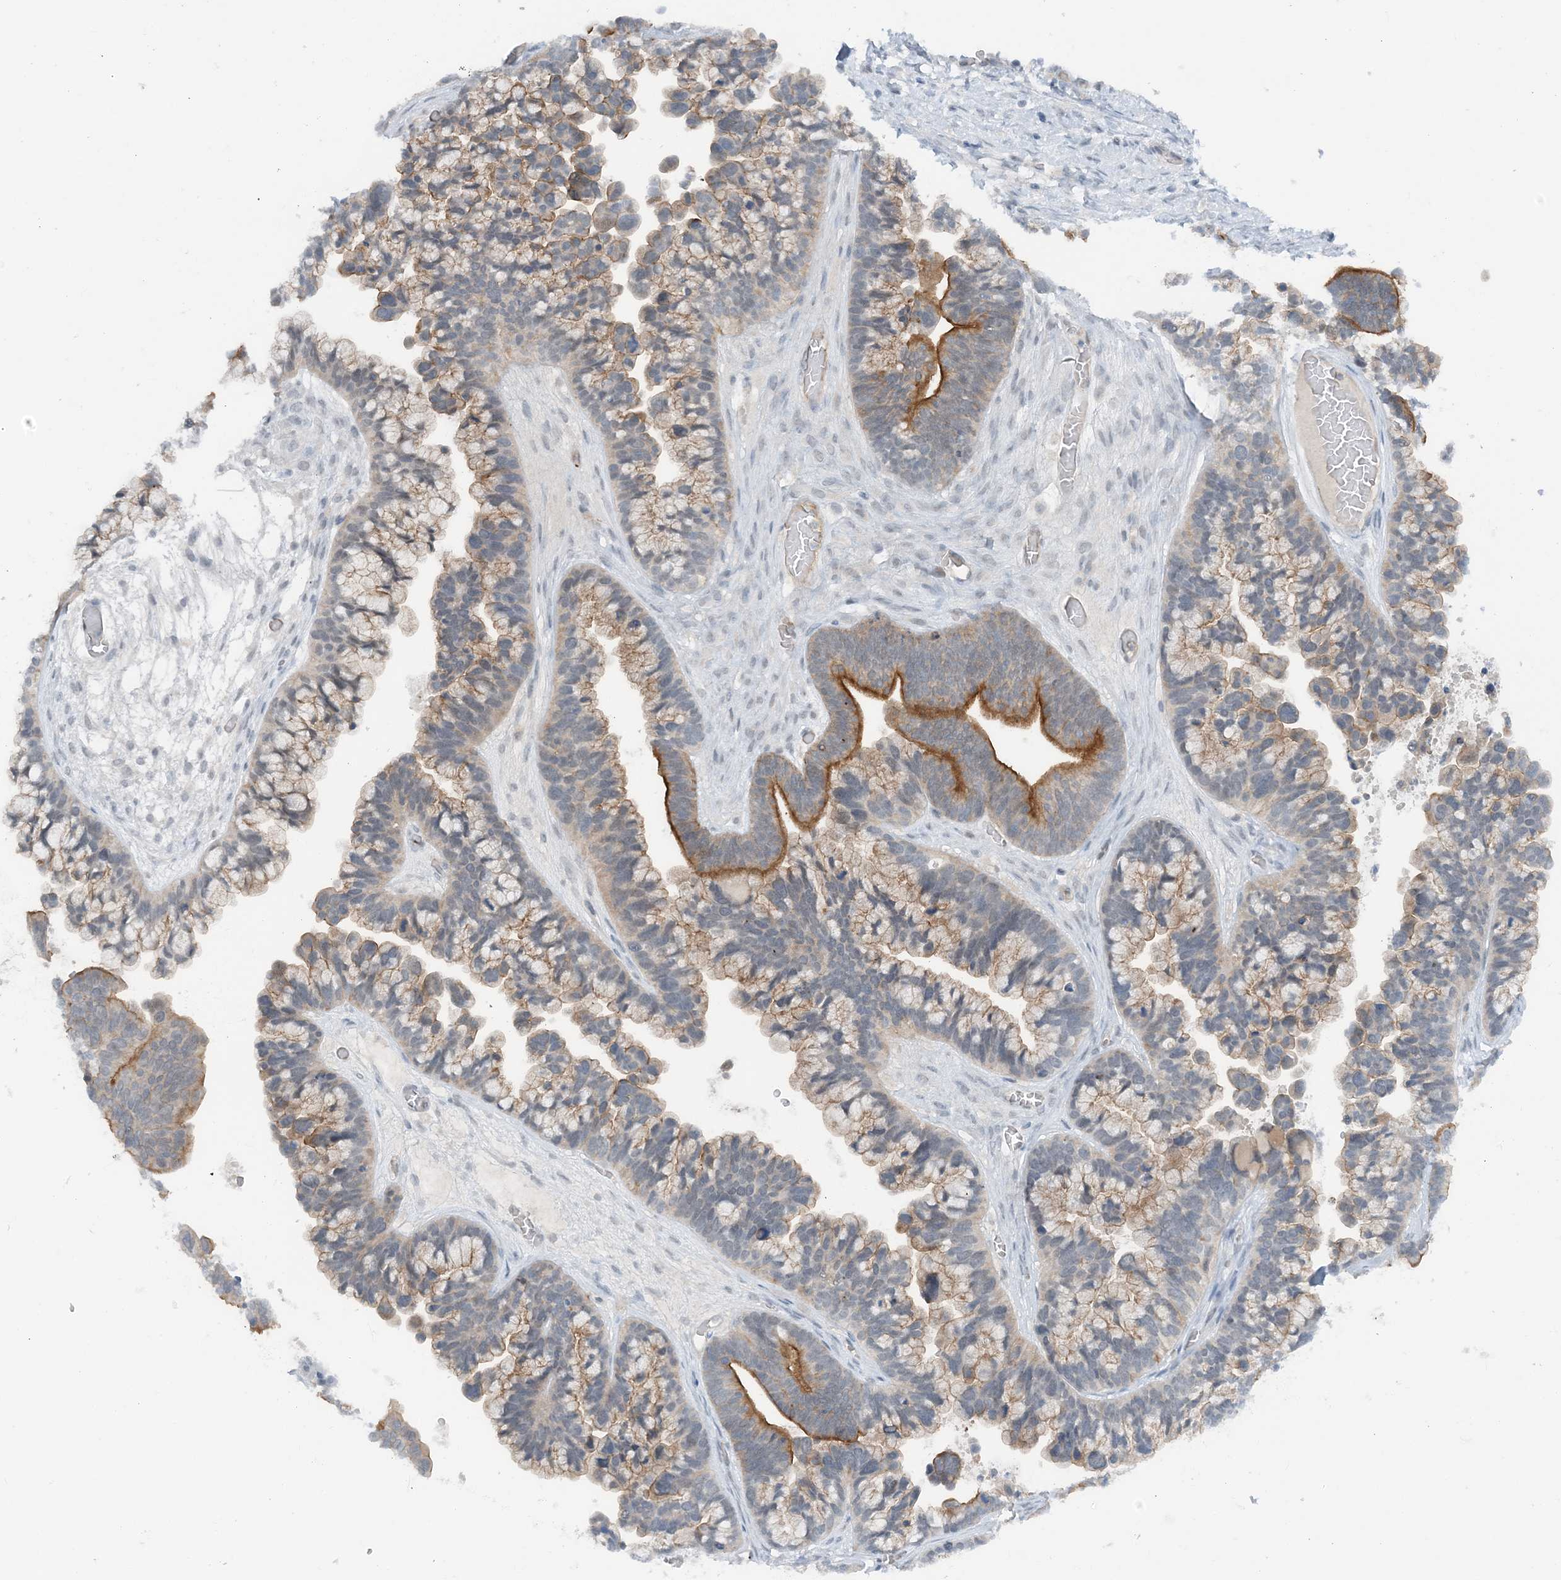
{"staining": {"intensity": "moderate", "quantity": "<25%", "location": "cytoplasmic/membranous"}, "tissue": "ovarian cancer", "cell_type": "Tumor cells", "image_type": "cancer", "snomed": [{"axis": "morphology", "description": "Cystadenocarcinoma, serous, NOS"}, {"axis": "topography", "description": "Ovary"}], "caption": "Ovarian cancer tissue displays moderate cytoplasmic/membranous staining in about <25% of tumor cells", "gene": "ATP11A", "patient": {"sex": "female", "age": 56}}